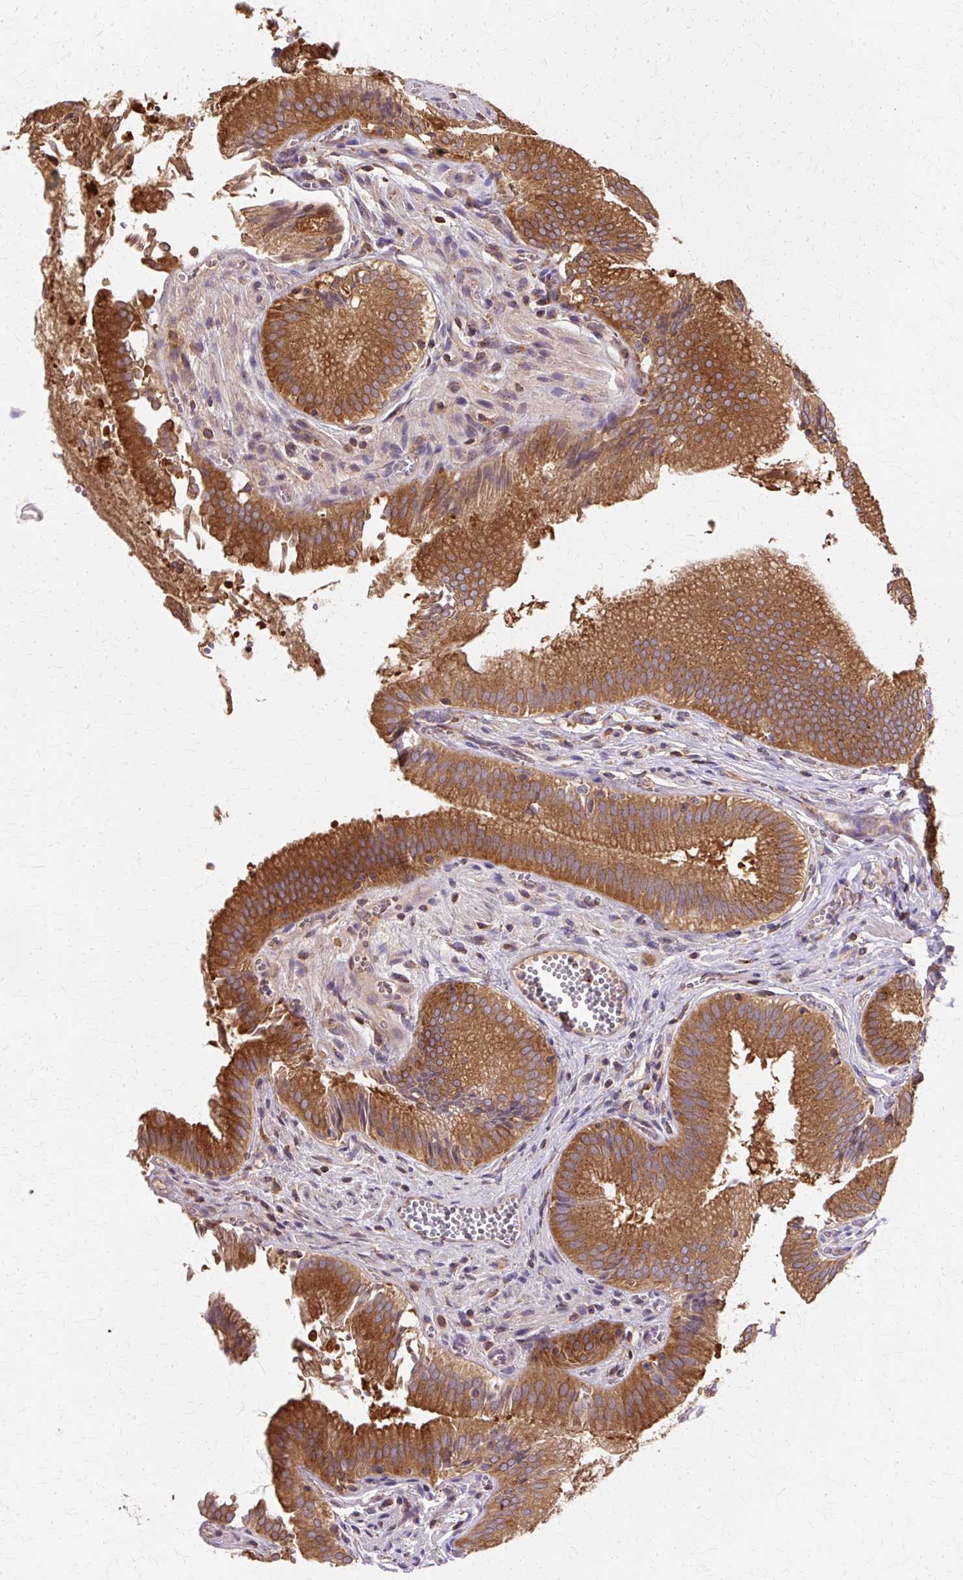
{"staining": {"intensity": "strong", "quantity": ">75%", "location": "cytoplasmic/membranous"}, "tissue": "gallbladder", "cell_type": "Glandular cells", "image_type": "normal", "snomed": [{"axis": "morphology", "description": "Normal tissue, NOS"}, {"axis": "topography", "description": "Gallbladder"}, {"axis": "topography", "description": "Peripheral nerve tissue"}], "caption": "Immunohistochemical staining of benign human gallbladder displays >75% levels of strong cytoplasmic/membranous protein staining in approximately >75% of glandular cells.", "gene": "COPB1", "patient": {"sex": "male", "age": 17}}